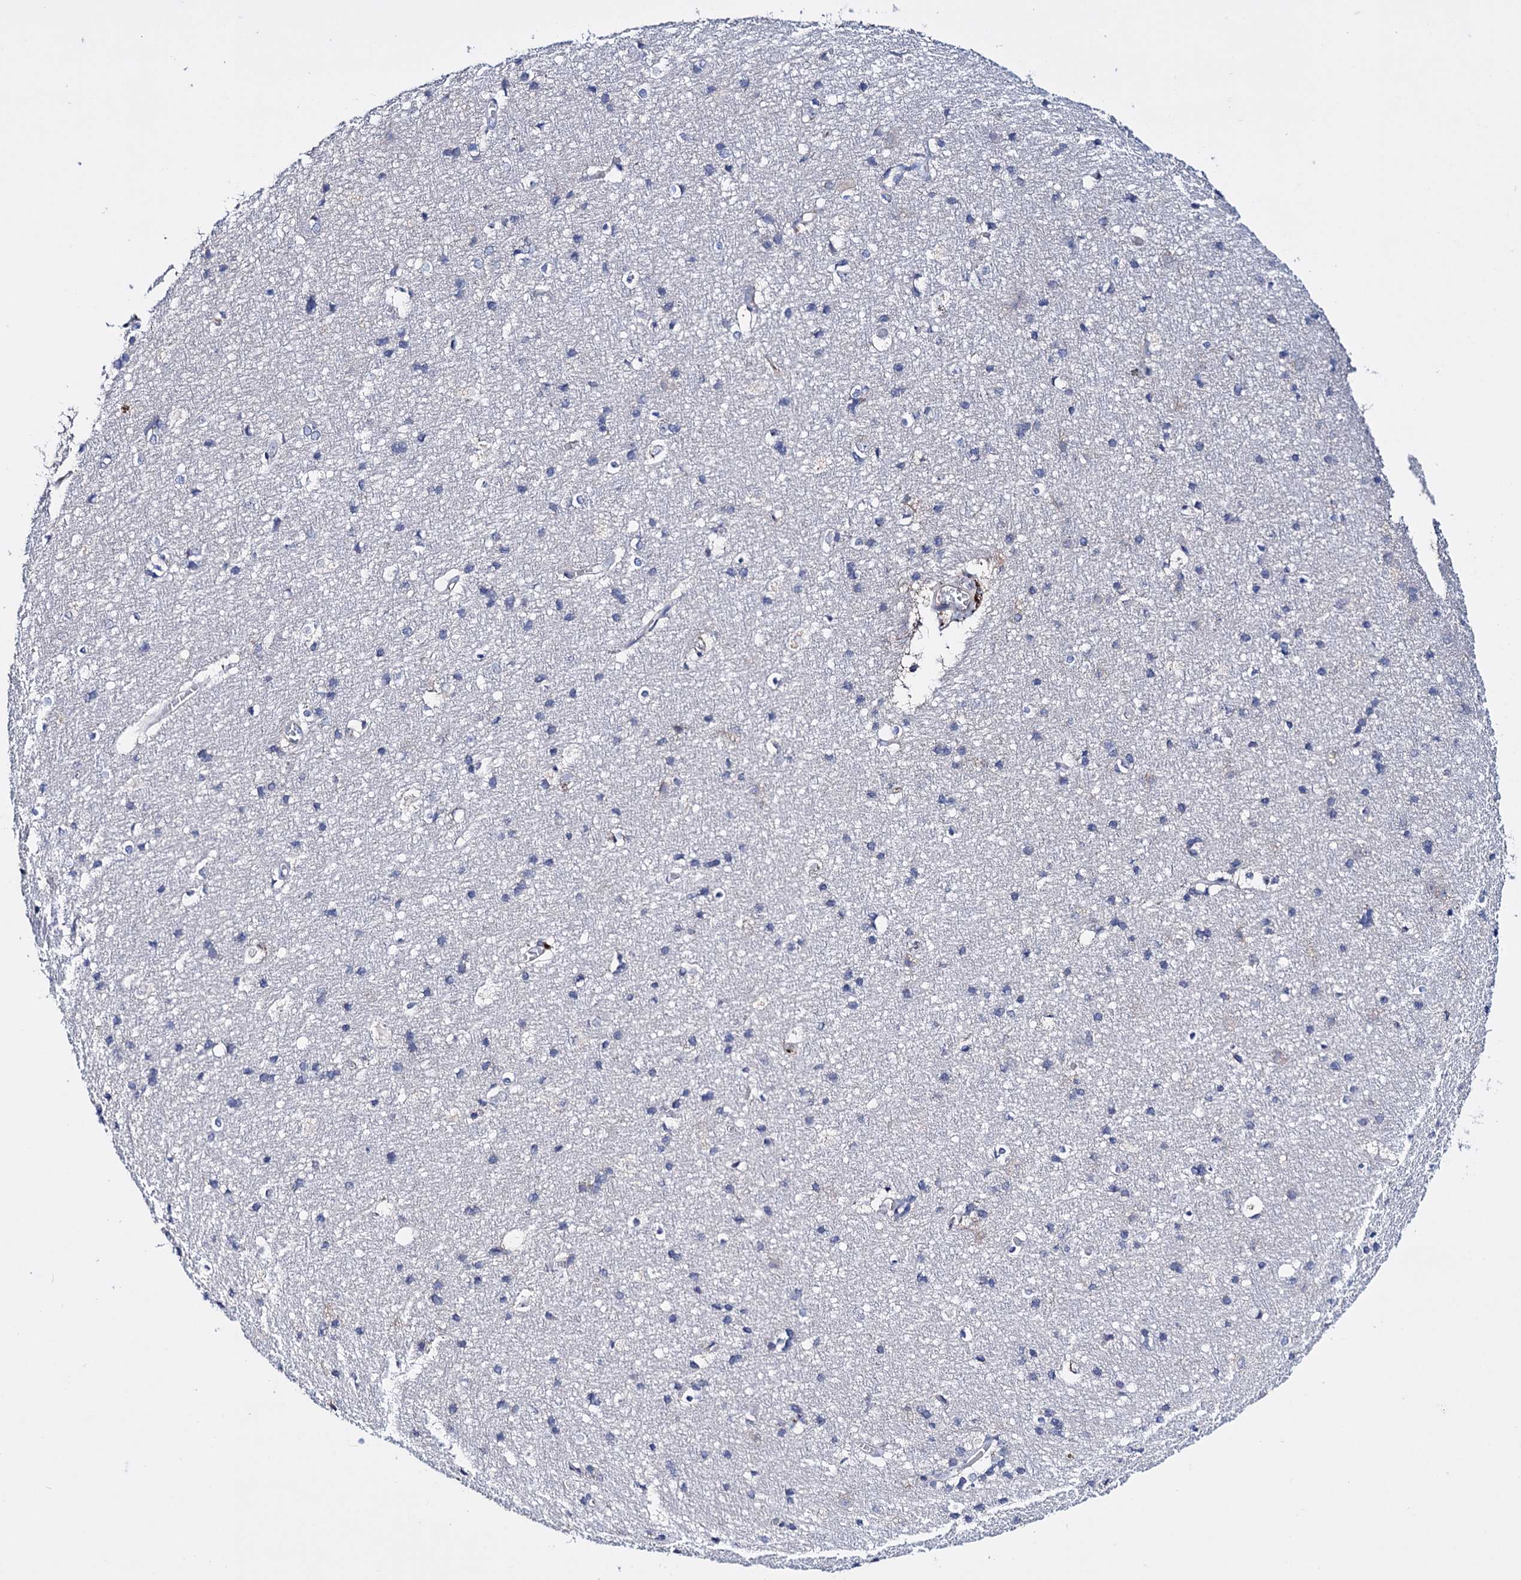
{"staining": {"intensity": "negative", "quantity": "none", "location": "none"}, "tissue": "cerebral cortex", "cell_type": "Endothelial cells", "image_type": "normal", "snomed": [{"axis": "morphology", "description": "Normal tissue, NOS"}, {"axis": "topography", "description": "Cerebral cortex"}], "caption": "Normal cerebral cortex was stained to show a protein in brown. There is no significant positivity in endothelial cells. The staining is performed using DAB (3,3'-diaminobenzidine) brown chromogen with nuclei counter-stained in using hematoxylin.", "gene": "PPP1R32", "patient": {"sex": "male", "age": 54}}